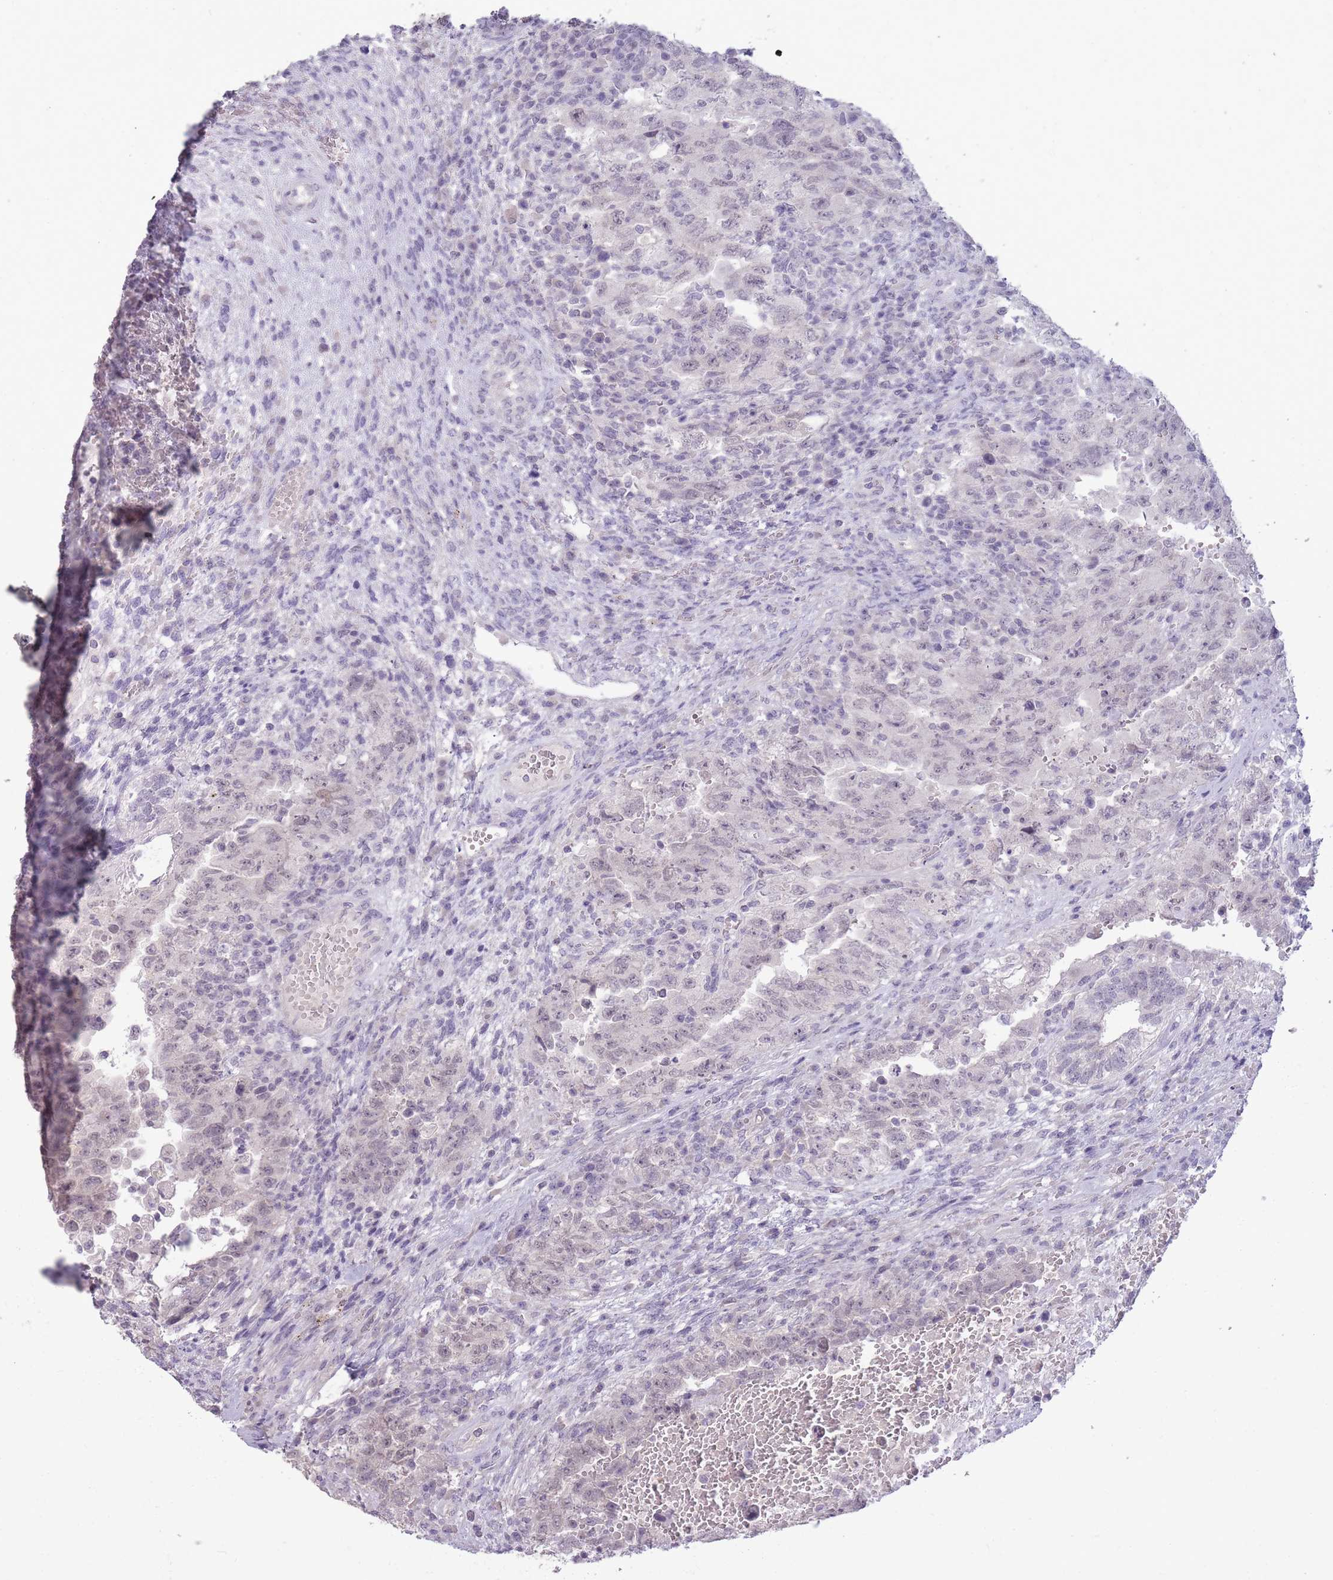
{"staining": {"intensity": "negative", "quantity": "none", "location": "none"}, "tissue": "testis cancer", "cell_type": "Tumor cells", "image_type": "cancer", "snomed": [{"axis": "morphology", "description": "Carcinoma, Embryonal, NOS"}, {"axis": "topography", "description": "Testis"}], "caption": "Immunohistochemical staining of testis cancer shows no significant staining in tumor cells. The staining is performed using DAB brown chromogen with nuclei counter-stained in using hematoxylin.", "gene": "ZBTB24", "patient": {"sex": "male", "age": 26}}